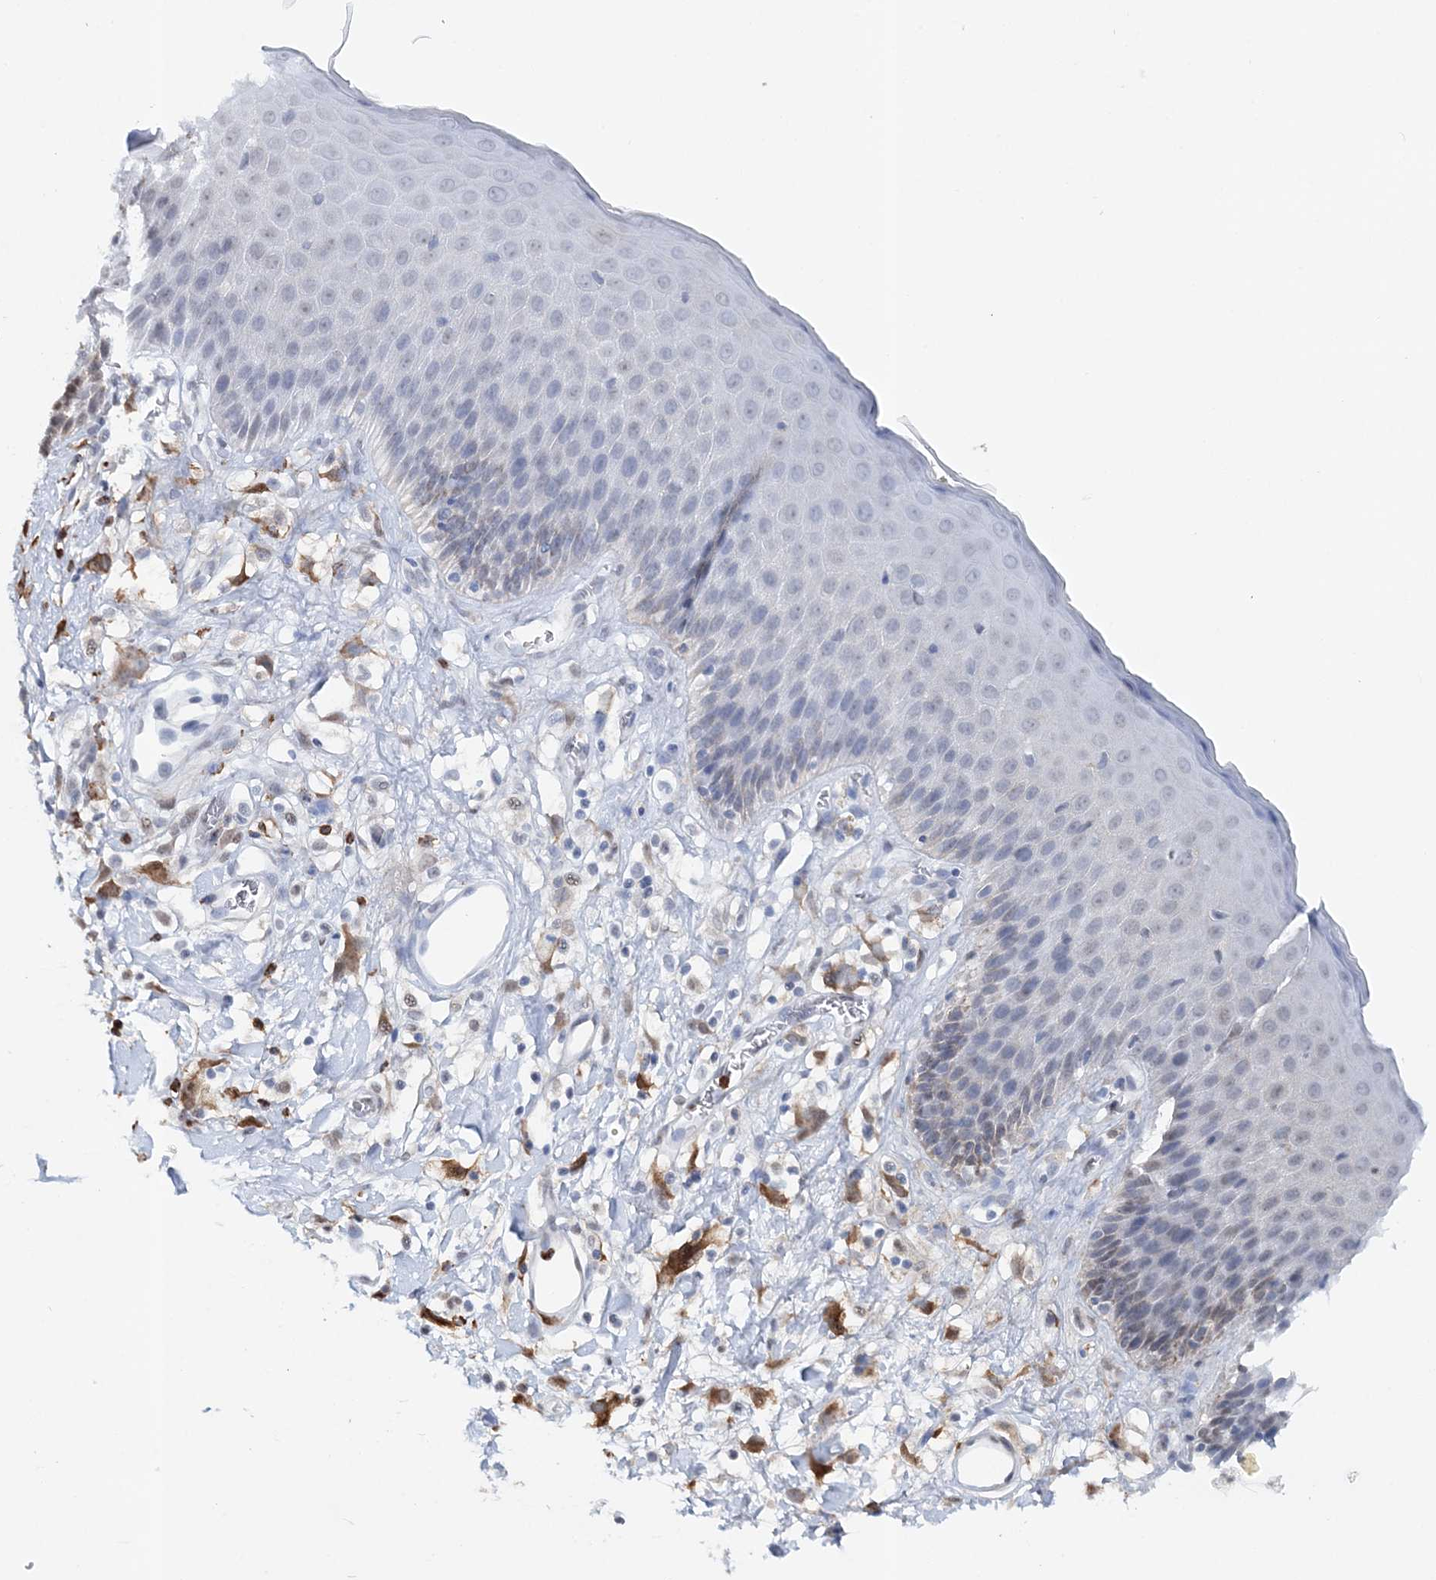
{"staining": {"intensity": "weak", "quantity": "25%-75%", "location": "cytoplasmic/membranous,nuclear"}, "tissue": "skin", "cell_type": "Epidermal cells", "image_type": "normal", "snomed": [{"axis": "morphology", "description": "Normal tissue, NOS"}, {"axis": "topography", "description": "Vulva"}], "caption": "Skin stained with immunohistochemistry (IHC) displays weak cytoplasmic/membranous,nuclear staining in approximately 25%-75% of epidermal cells. The staining is performed using DAB (3,3'-diaminobenzidine) brown chromogen to label protein expression. The nuclei are counter-stained blue using hematoxylin.", "gene": "ASCL4", "patient": {"sex": "female", "age": 68}}